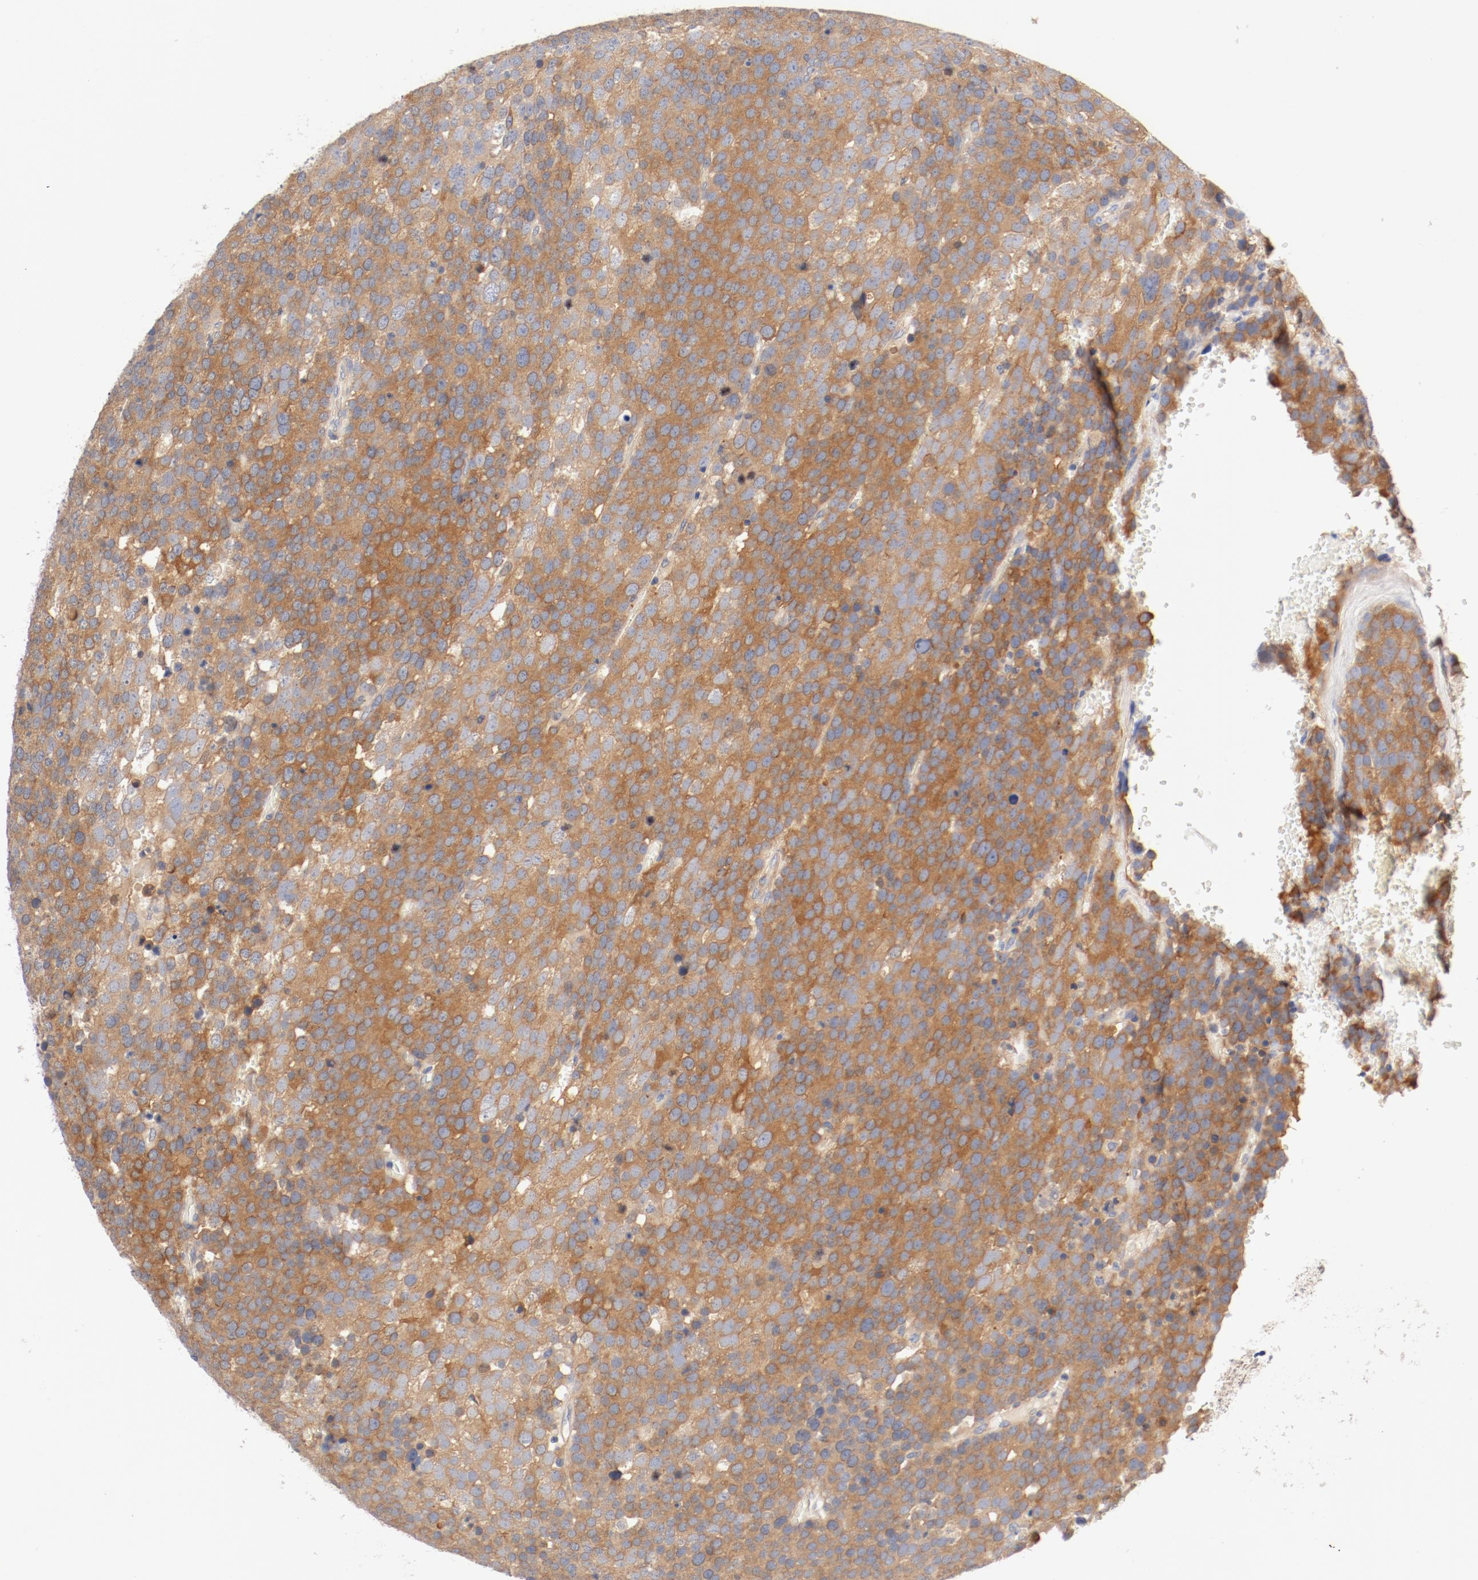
{"staining": {"intensity": "moderate", "quantity": ">75%", "location": "cytoplasmic/membranous"}, "tissue": "testis cancer", "cell_type": "Tumor cells", "image_type": "cancer", "snomed": [{"axis": "morphology", "description": "Seminoma, NOS"}, {"axis": "topography", "description": "Testis"}], "caption": "DAB (3,3'-diaminobenzidine) immunohistochemical staining of human testis seminoma shows moderate cytoplasmic/membranous protein expression in about >75% of tumor cells.", "gene": "DYNC1H1", "patient": {"sex": "male", "age": 71}}